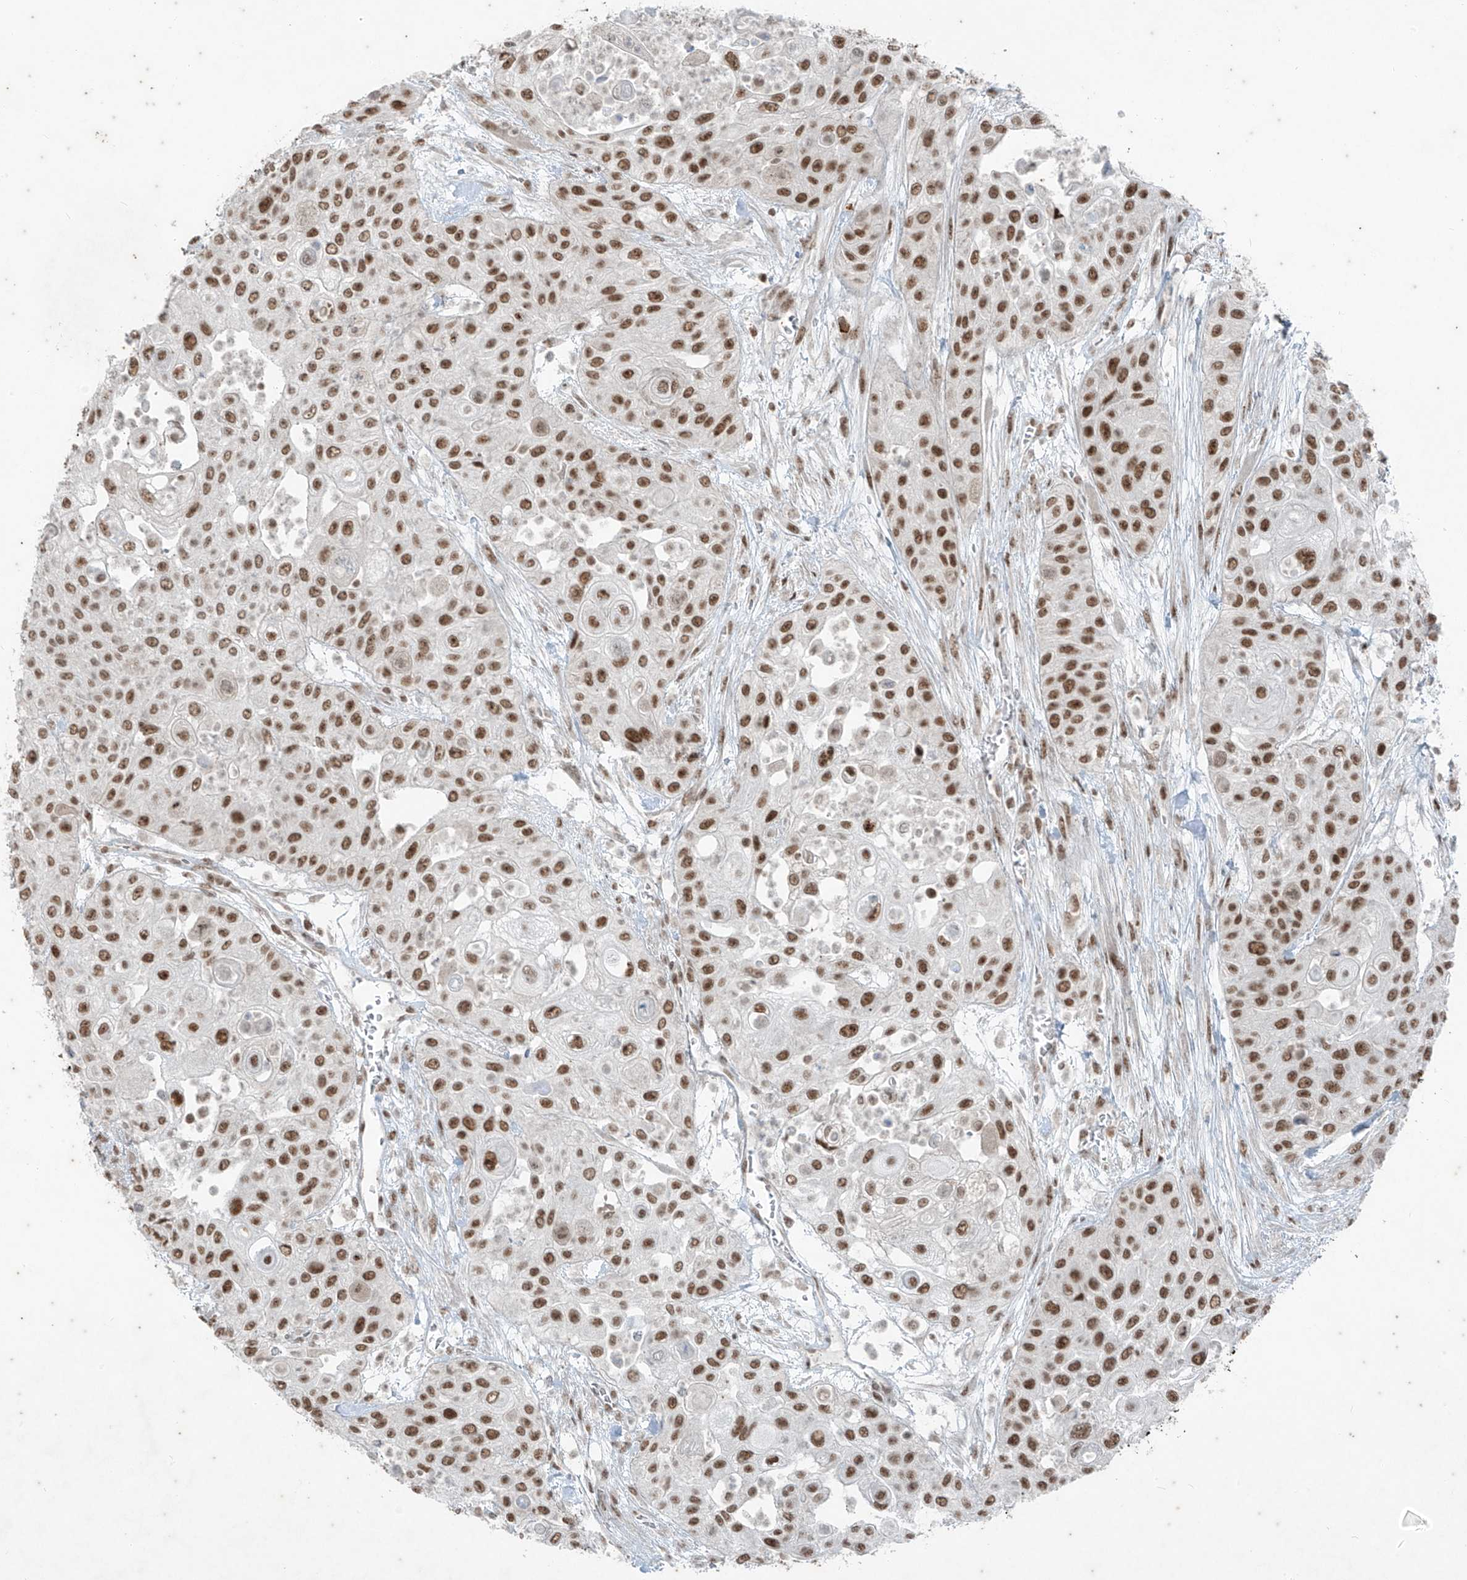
{"staining": {"intensity": "moderate", "quantity": ">75%", "location": "nuclear"}, "tissue": "urothelial cancer", "cell_type": "Tumor cells", "image_type": "cancer", "snomed": [{"axis": "morphology", "description": "Urothelial carcinoma, High grade"}, {"axis": "topography", "description": "Urinary bladder"}], "caption": "Protein analysis of urothelial carcinoma (high-grade) tissue shows moderate nuclear staining in approximately >75% of tumor cells. (Brightfield microscopy of DAB IHC at high magnification).", "gene": "ZNF354B", "patient": {"sex": "female", "age": 79}}